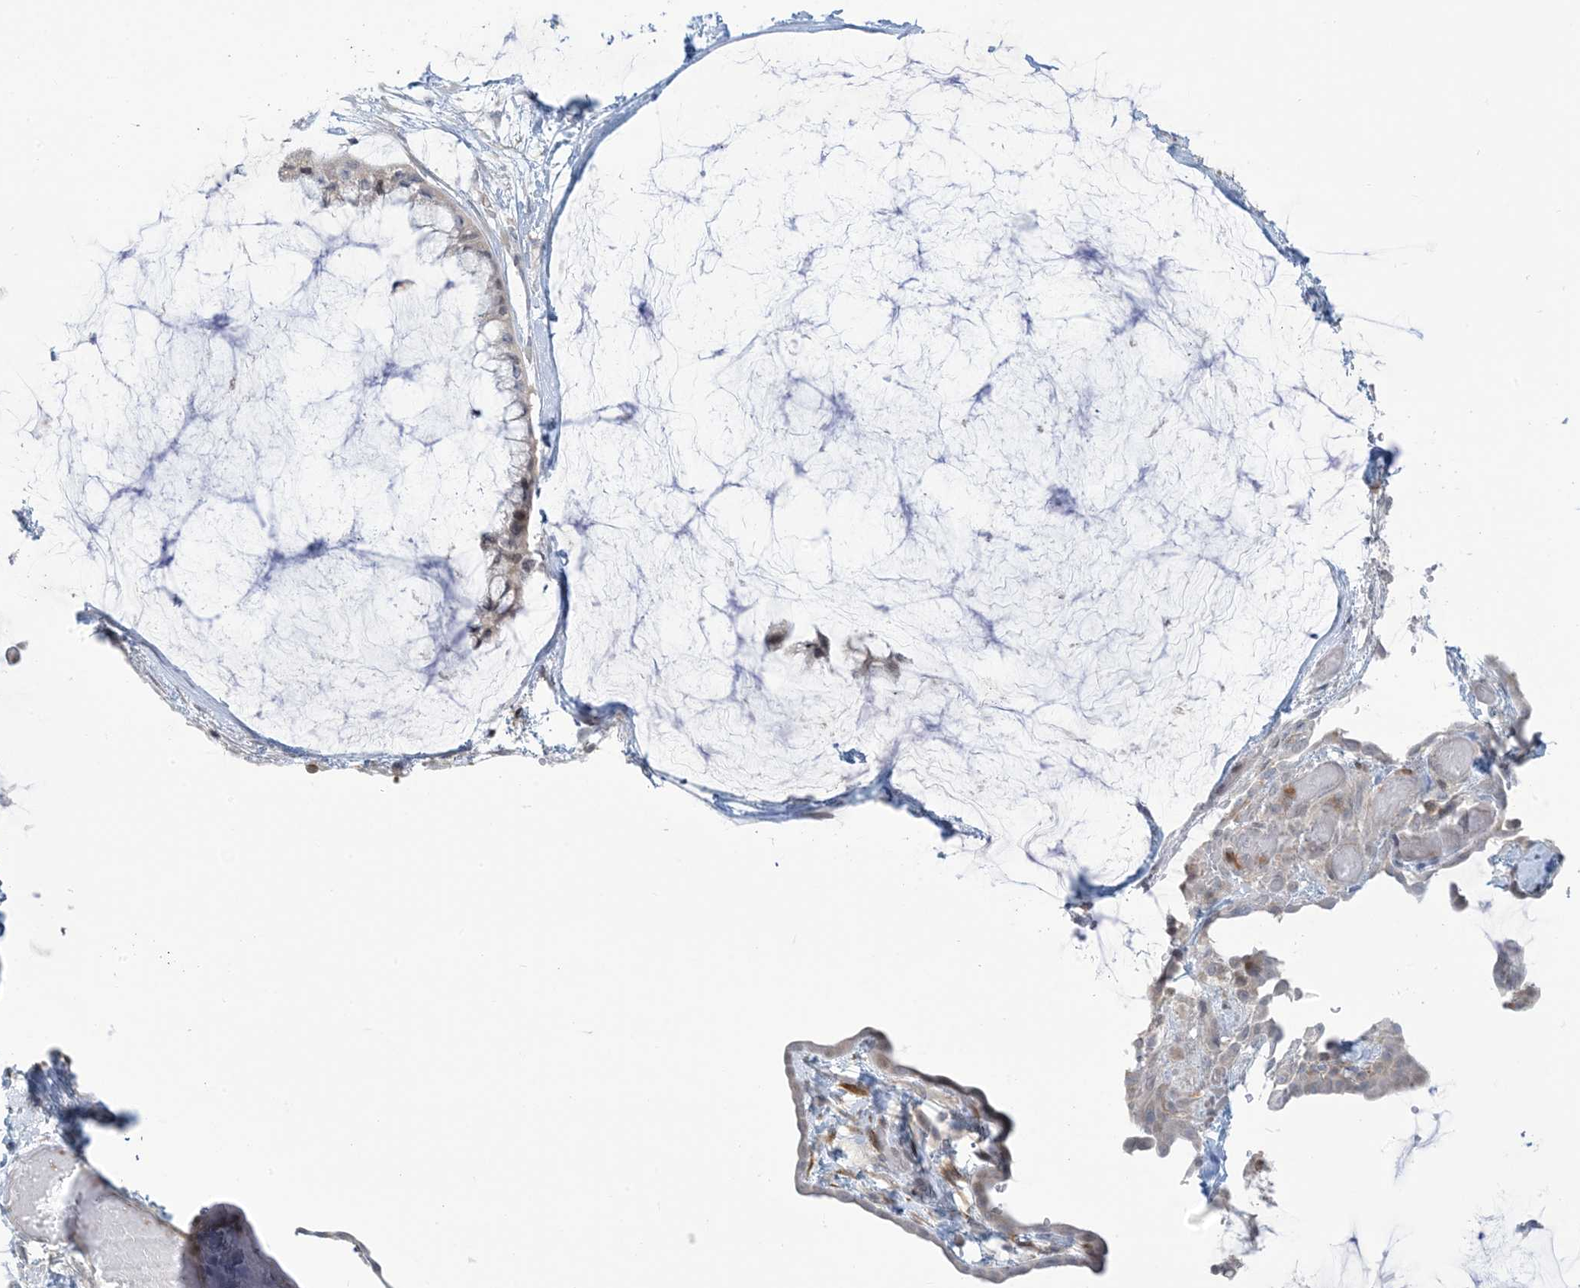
{"staining": {"intensity": "negative", "quantity": "none", "location": "none"}, "tissue": "ovarian cancer", "cell_type": "Tumor cells", "image_type": "cancer", "snomed": [{"axis": "morphology", "description": "Cystadenocarcinoma, mucinous, NOS"}, {"axis": "topography", "description": "Ovary"}], "caption": "Image shows no significant protein expression in tumor cells of ovarian cancer. The staining was performed using DAB (3,3'-diaminobenzidine) to visualize the protein expression in brown, while the nuclei were stained in blue with hematoxylin (Magnification: 20x).", "gene": "AFTPH", "patient": {"sex": "female", "age": 39}}